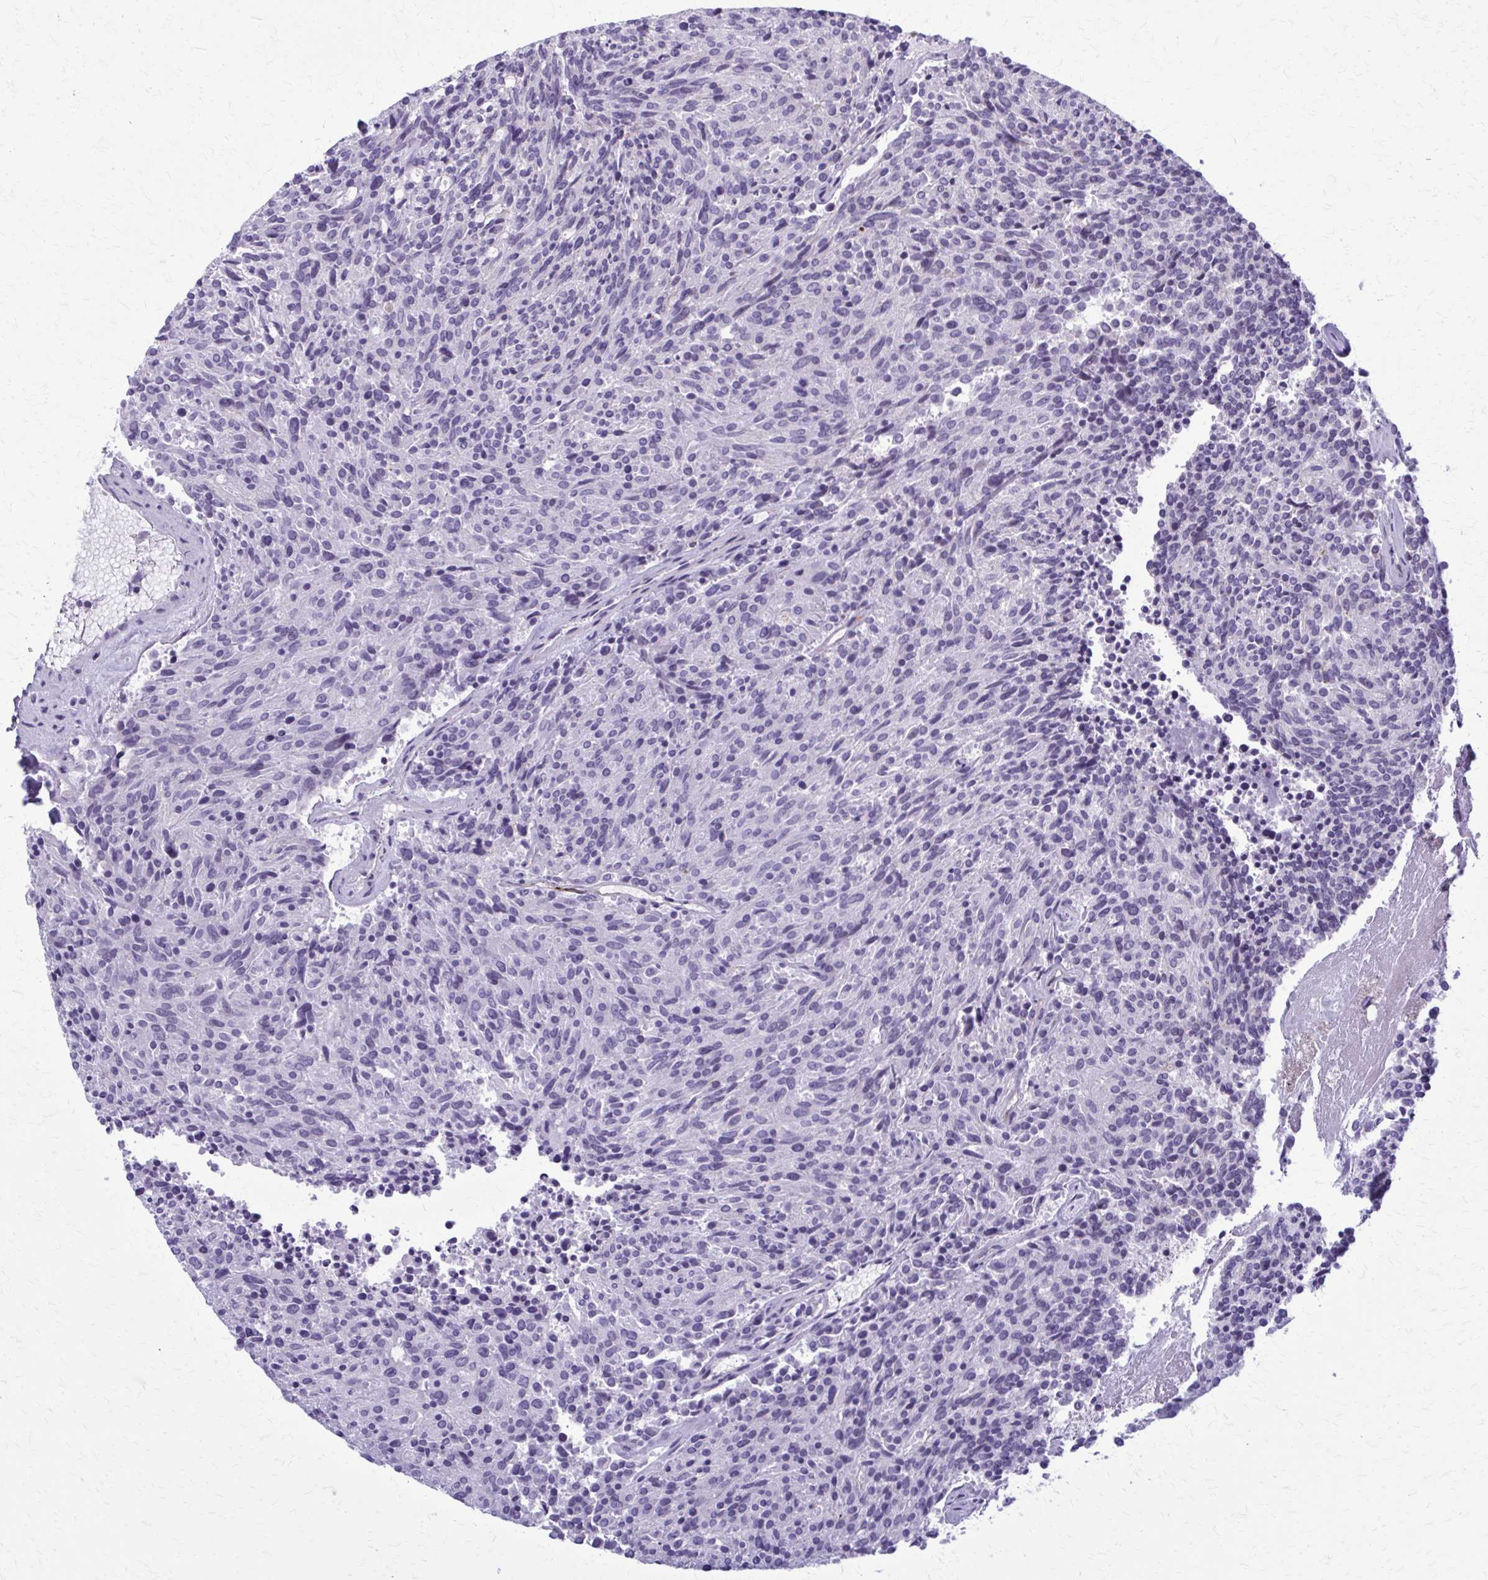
{"staining": {"intensity": "negative", "quantity": "none", "location": "none"}, "tissue": "carcinoid", "cell_type": "Tumor cells", "image_type": "cancer", "snomed": [{"axis": "morphology", "description": "Carcinoid, malignant, NOS"}, {"axis": "topography", "description": "Pancreas"}], "caption": "Immunohistochemical staining of carcinoid (malignant) reveals no significant staining in tumor cells.", "gene": "PEDS1", "patient": {"sex": "female", "age": 54}}